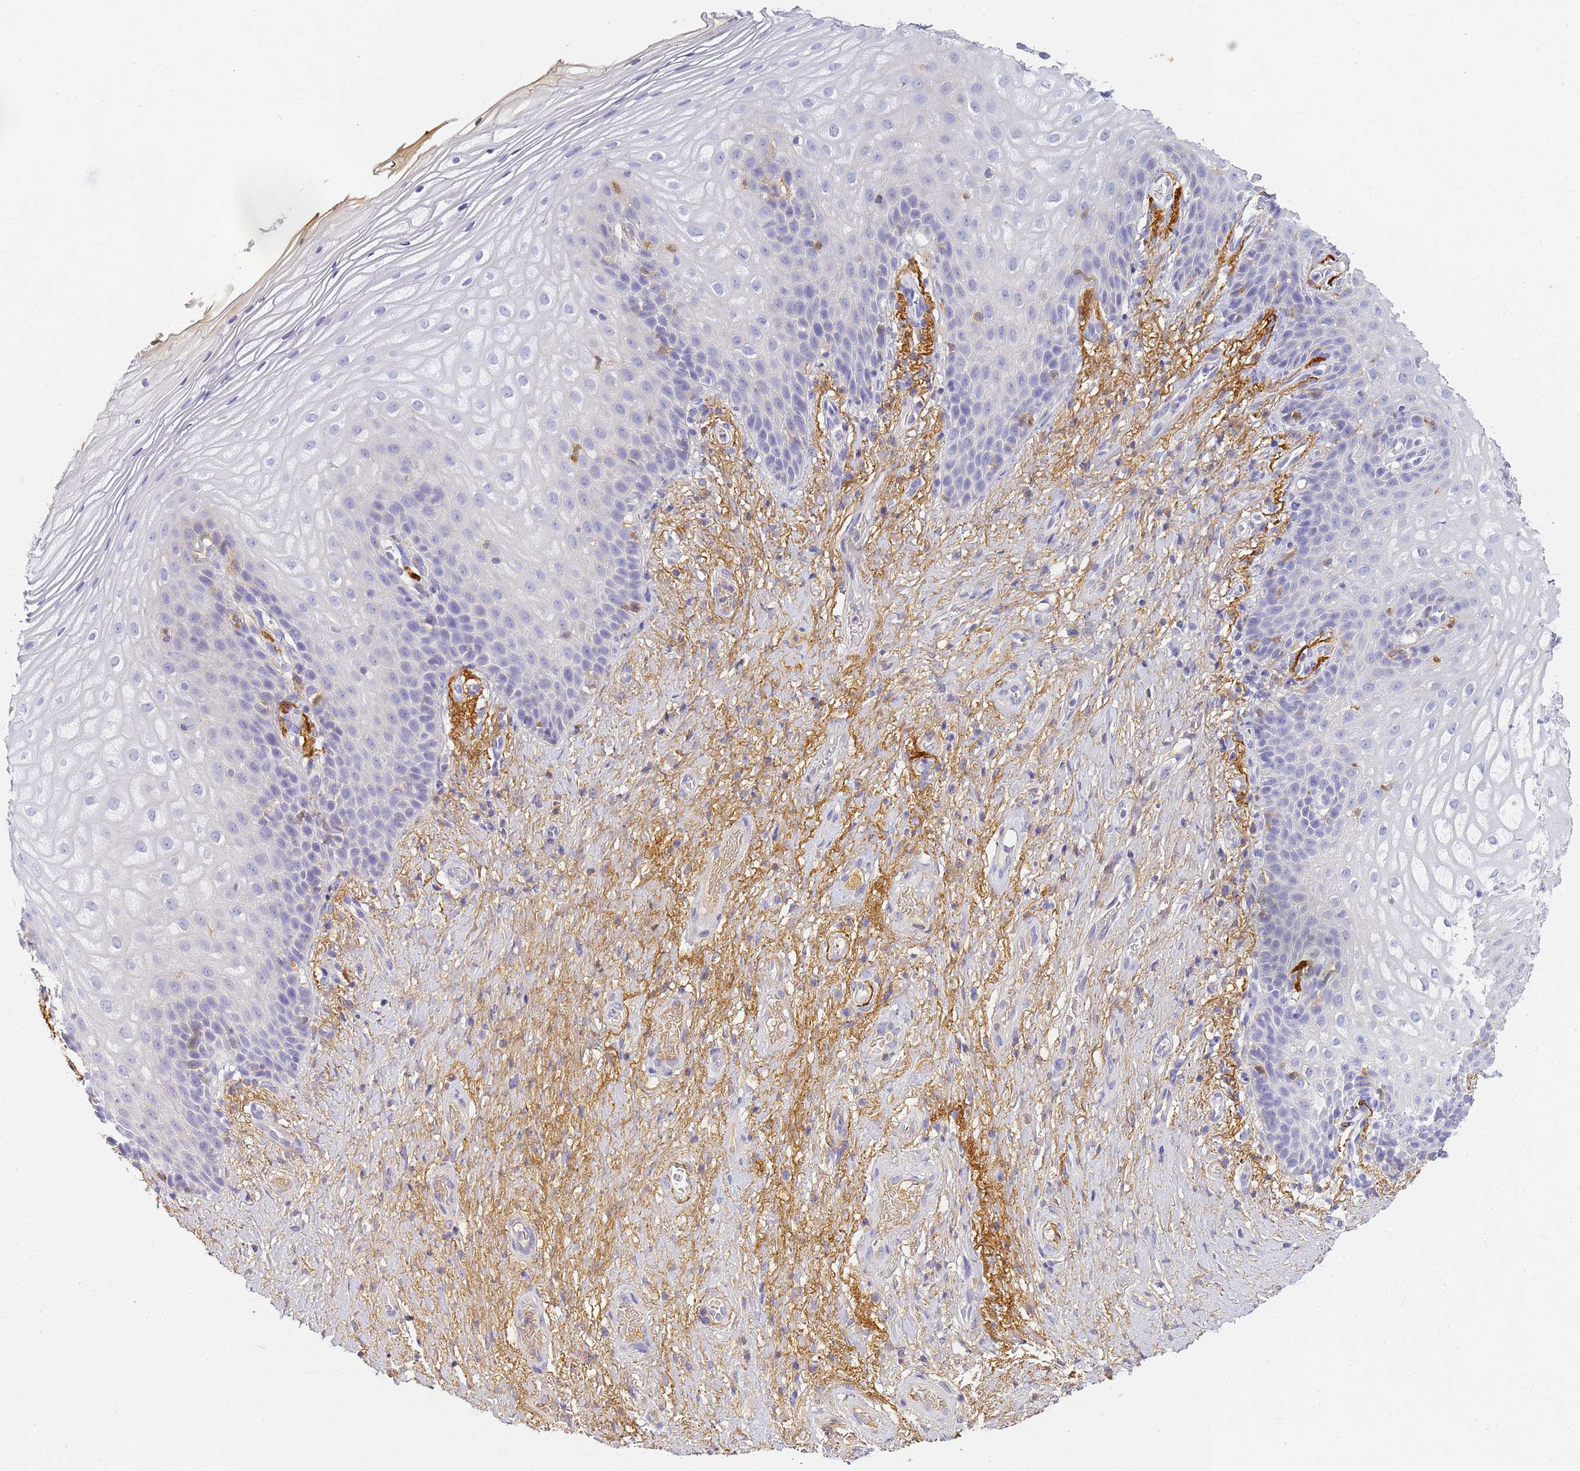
{"staining": {"intensity": "negative", "quantity": "none", "location": "none"}, "tissue": "vagina", "cell_type": "Squamous epithelial cells", "image_type": "normal", "snomed": [{"axis": "morphology", "description": "Normal tissue, NOS"}, {"axis": "topography", "description": "Vagina"}], "caption": "DAB immunohistochemical staining of normal vagina shows no significant staining in squamous epithelial cells. (Stains: DAB (3,3'-diaminobenzidine) immunohistochemistry (IHC) with hematoxylin counter stain, Microscopy: brightfield microscopy at high magnification).", "gene": "CFHR1", "patient": {"sex": "female", "age": 60}}